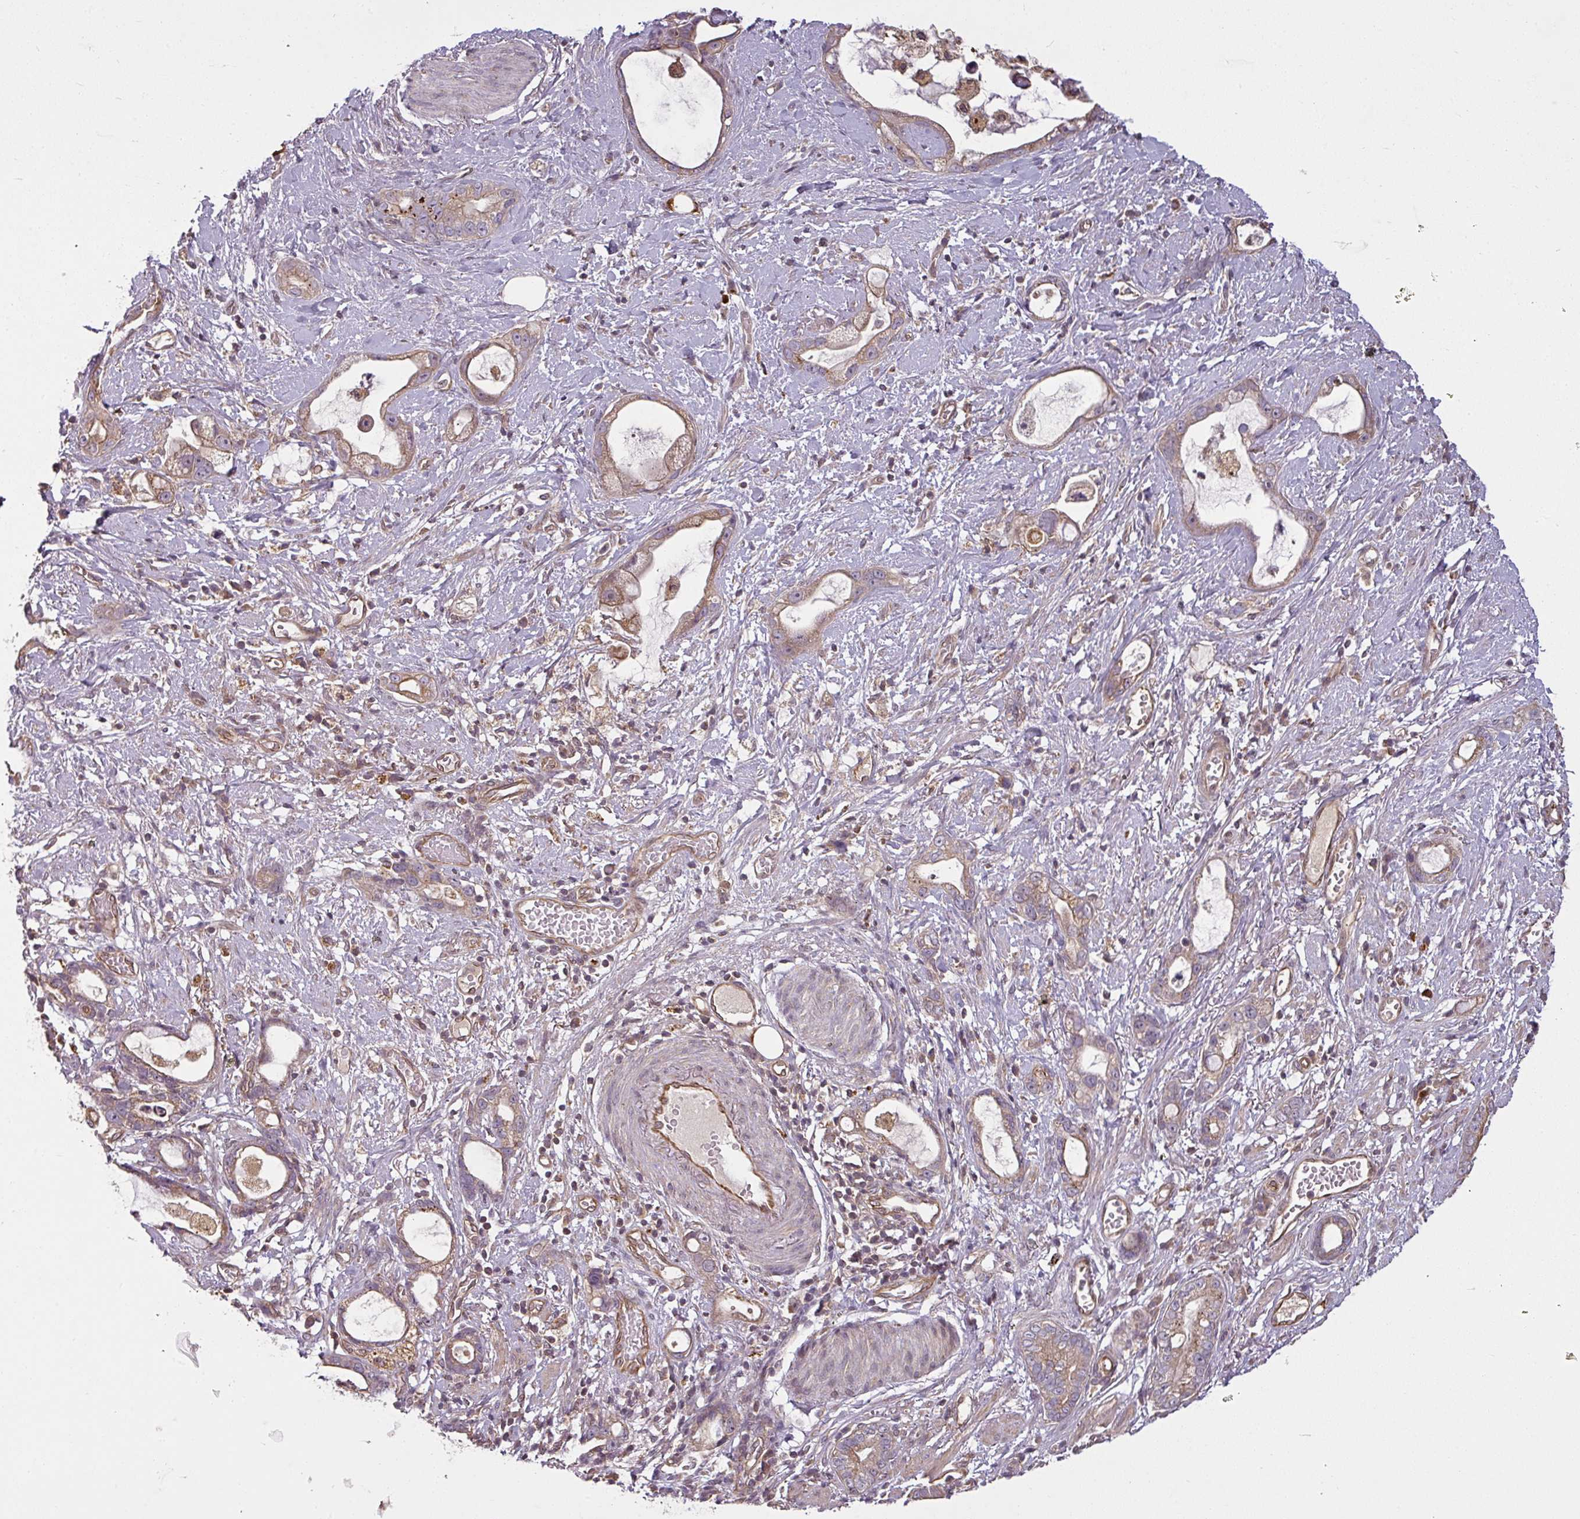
{"staining": {"intensity": "weak", "quantity": ">75%", "location": "cytoplasmic/membranous"}, "tissue": "stomach cancer", "cell_type": "Tumor cells", "image_type": "cancer", "snomed": [{"axis": "morphology", "description": "Adenocarcinoma, NOS"}, {"axis": "topography", "description": "Stomach"}], "caption": "Adenocarcinoma (stomach) stained with IHC shows weak cytoplasmic/membranous positivity in approximately >75% of tumor cells.", "gene": "DIMT1", "patient": {"sex": "male", "age": 55}}